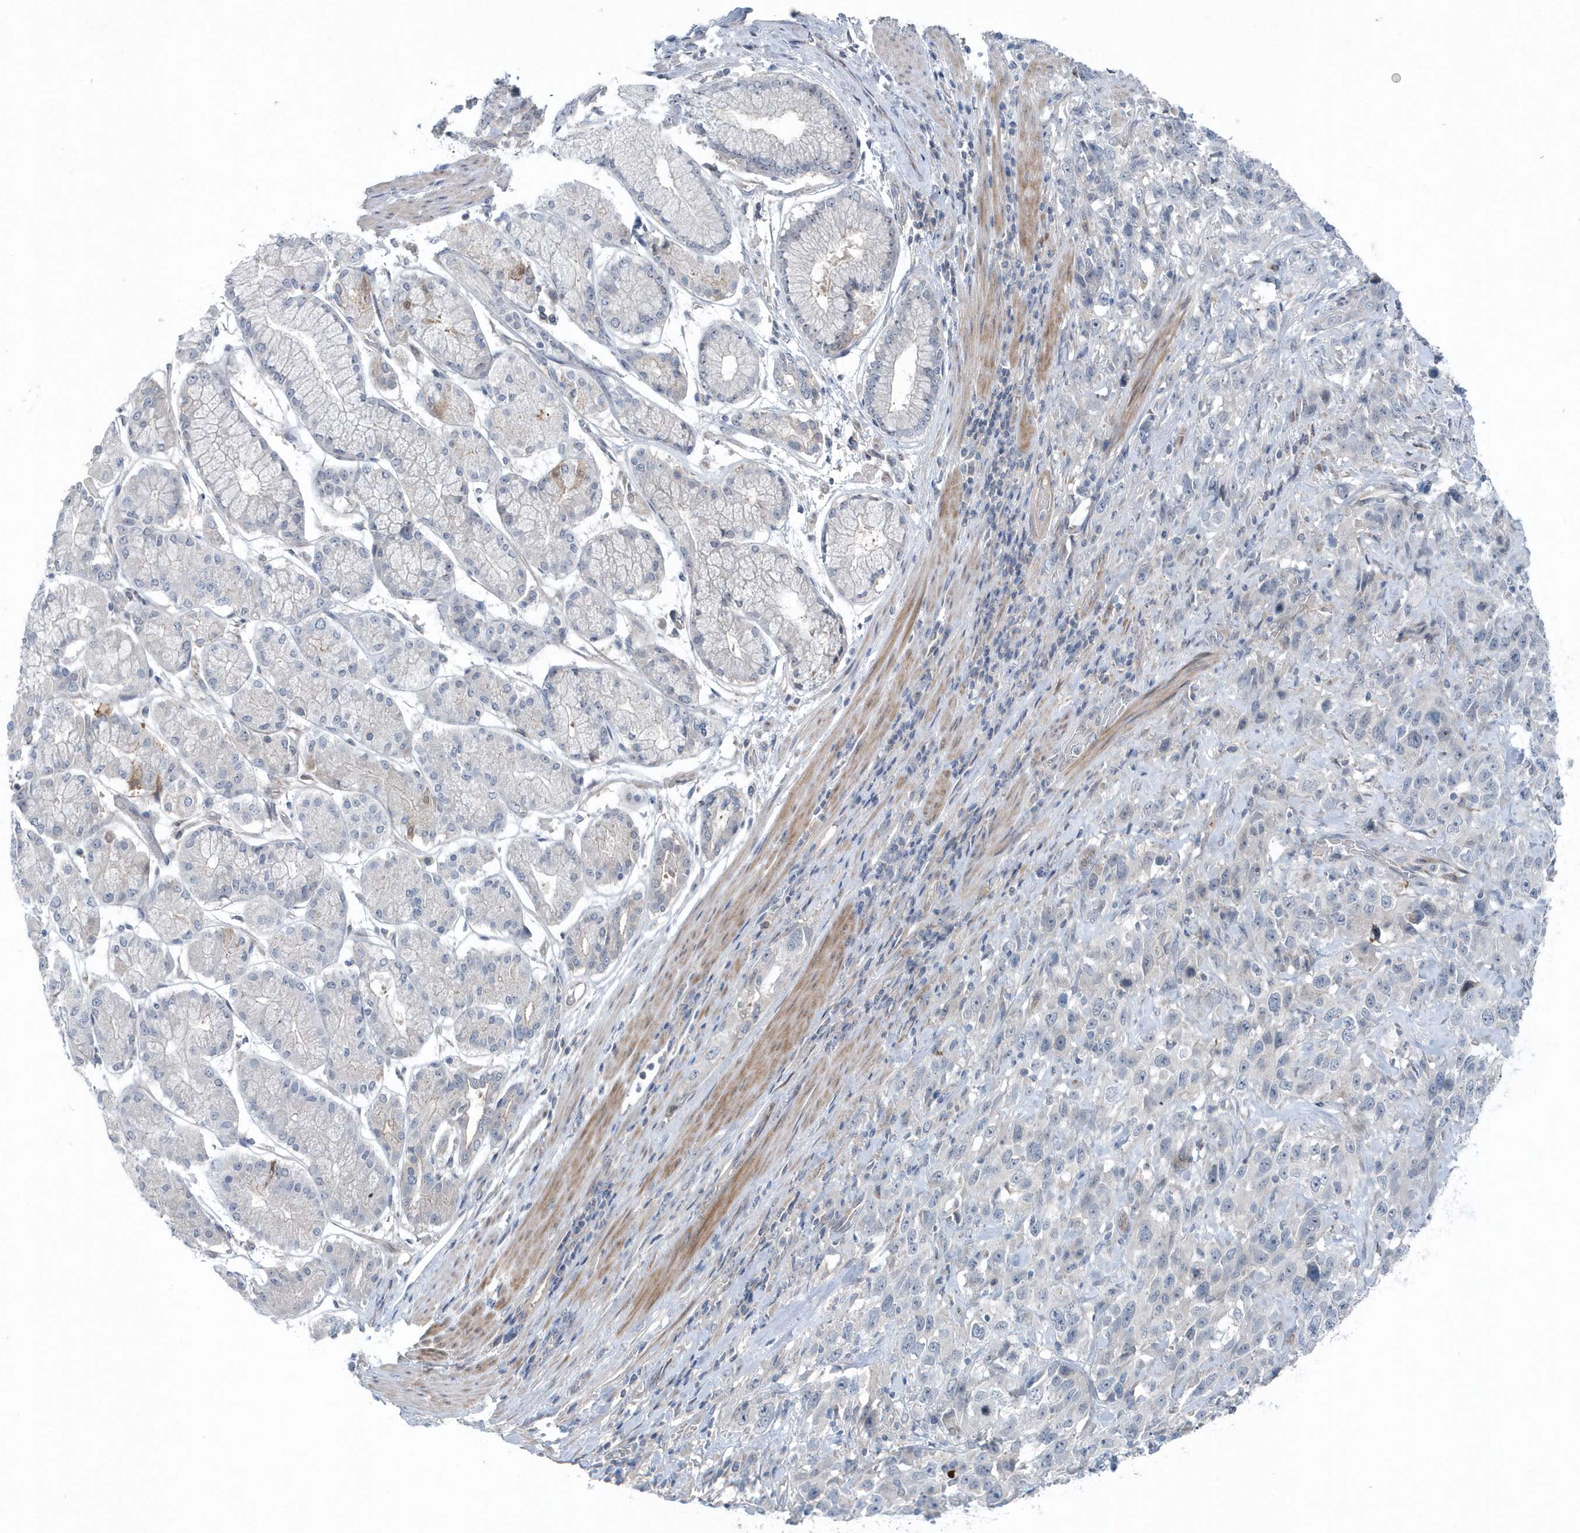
{"staining": {"intensity": "negative", "quantity": "none", "location": "none"}, "tissue": "stomach cancer", "cell_type": "Tumor cells", "image_type": "cancer", "snomed": [{"axis": "morphology", "description": "Normal tissue, NOS"}, {"axis": "morphology", "description": "Adenocarcinoma, NOS"}, {"axis": "topography", "description": "Lymph node"}, {"axis": "topography", "description": "Stomach"}], "caption": "This histopathology image is of stomach adenocarcinoma stained with immunohistochemistry (IHC) to label a protein in brown with the nuclei are counter-stained blue. There is no expression in tumor cells.", "gene": "MCC", "patient": {"sex": "male", "age": 48}}